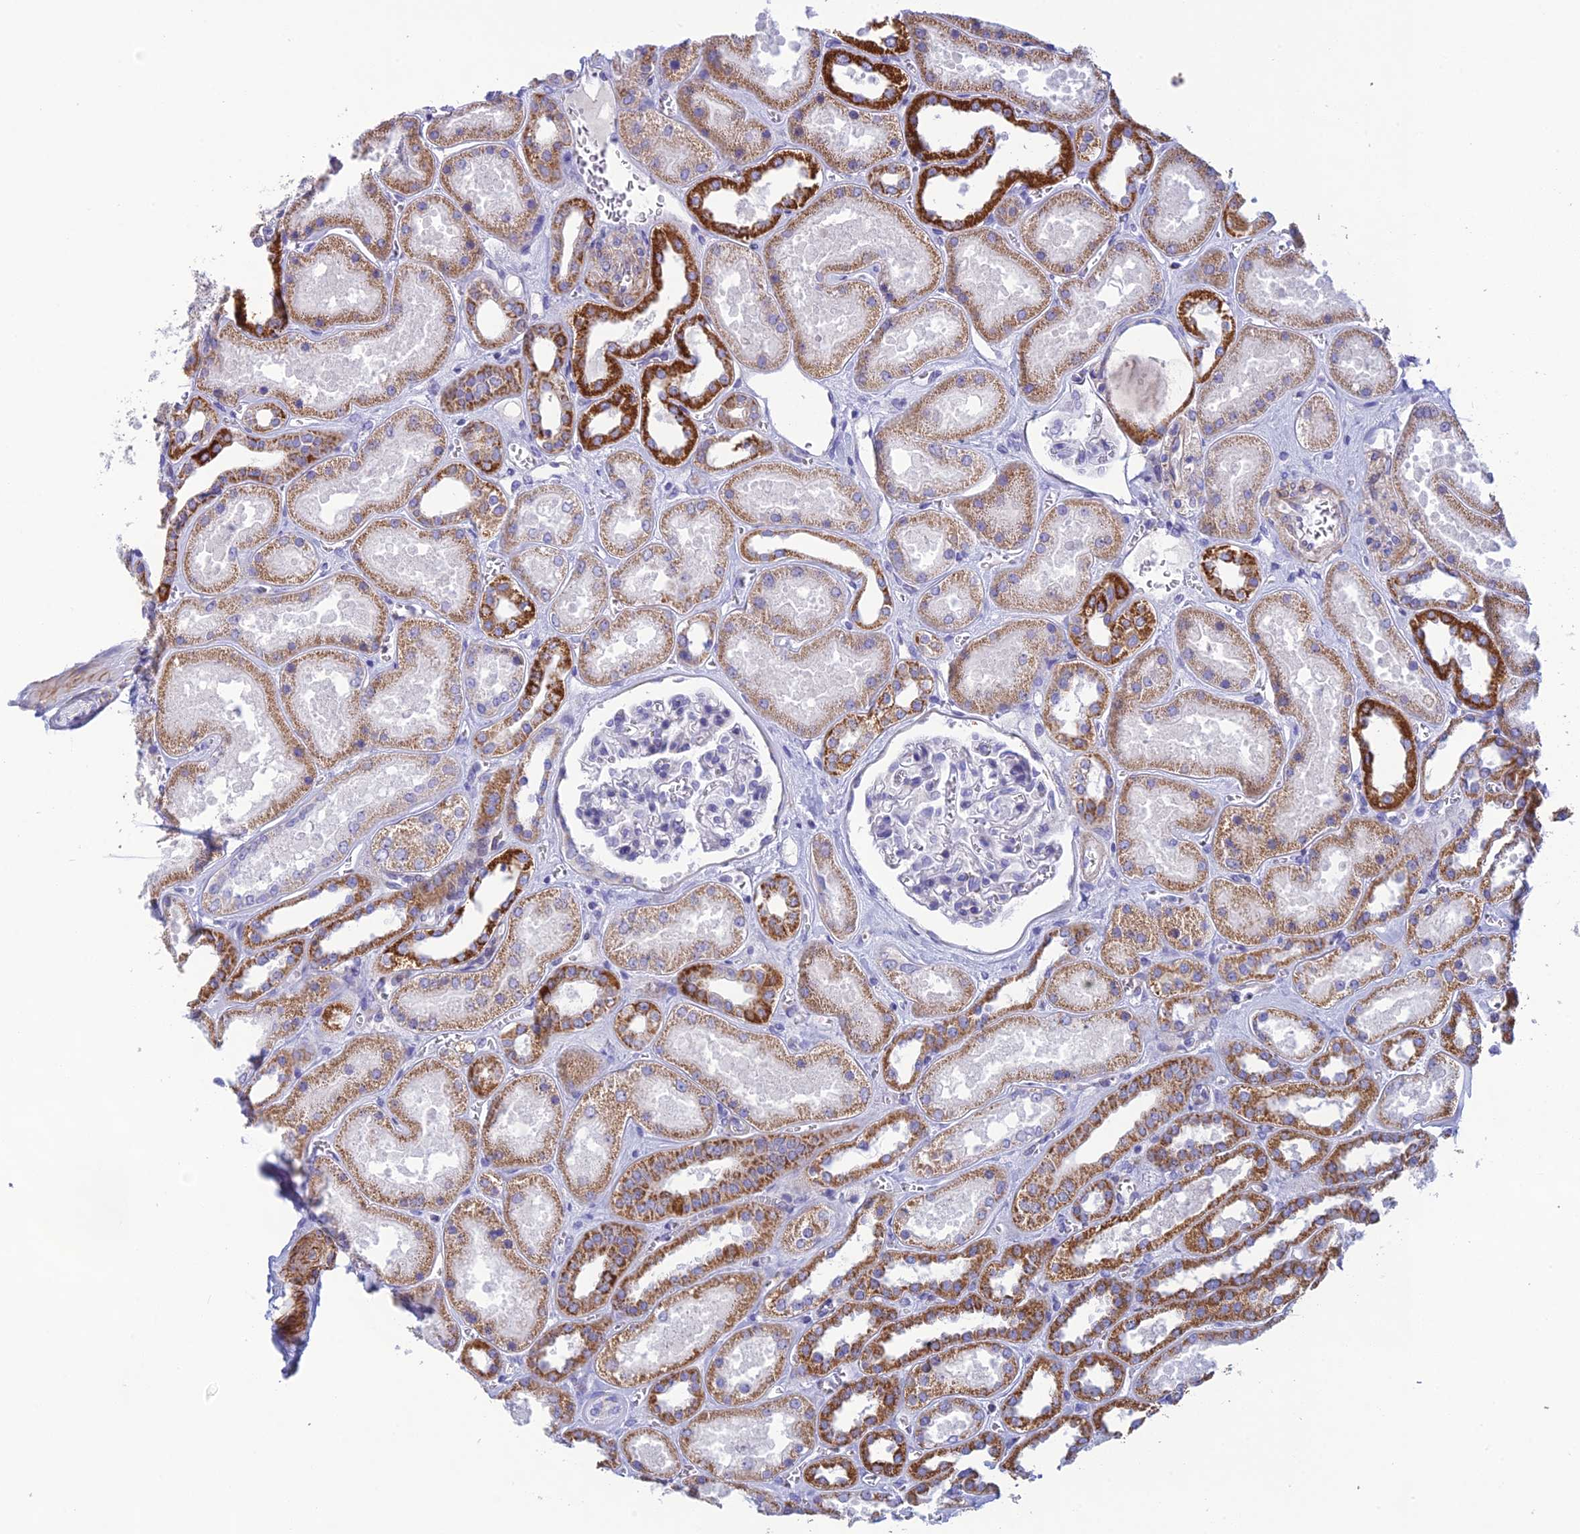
{"staining": {"intensity": "negative", "quantity": "none", "location": "none"}, "tissue": "kidney", "cell_type": "Cells in glomeruli", "image_type": "normal", "snomed": [{"axis": "morphology", "description": "Normal tissue, NOS"}, {"axis": "morphology", "description": "Adenocarcinoma, NOS"}, {"axis": "topography", "description": "Kidney"}], "caption": "Immunohistochemistry histopathology image of normal human kidney stained for a protein (brown), which displays no expression in cells in glomeruli.", "gene": "POMGNT1", "patient": {"sex": "female", "age": 68}}